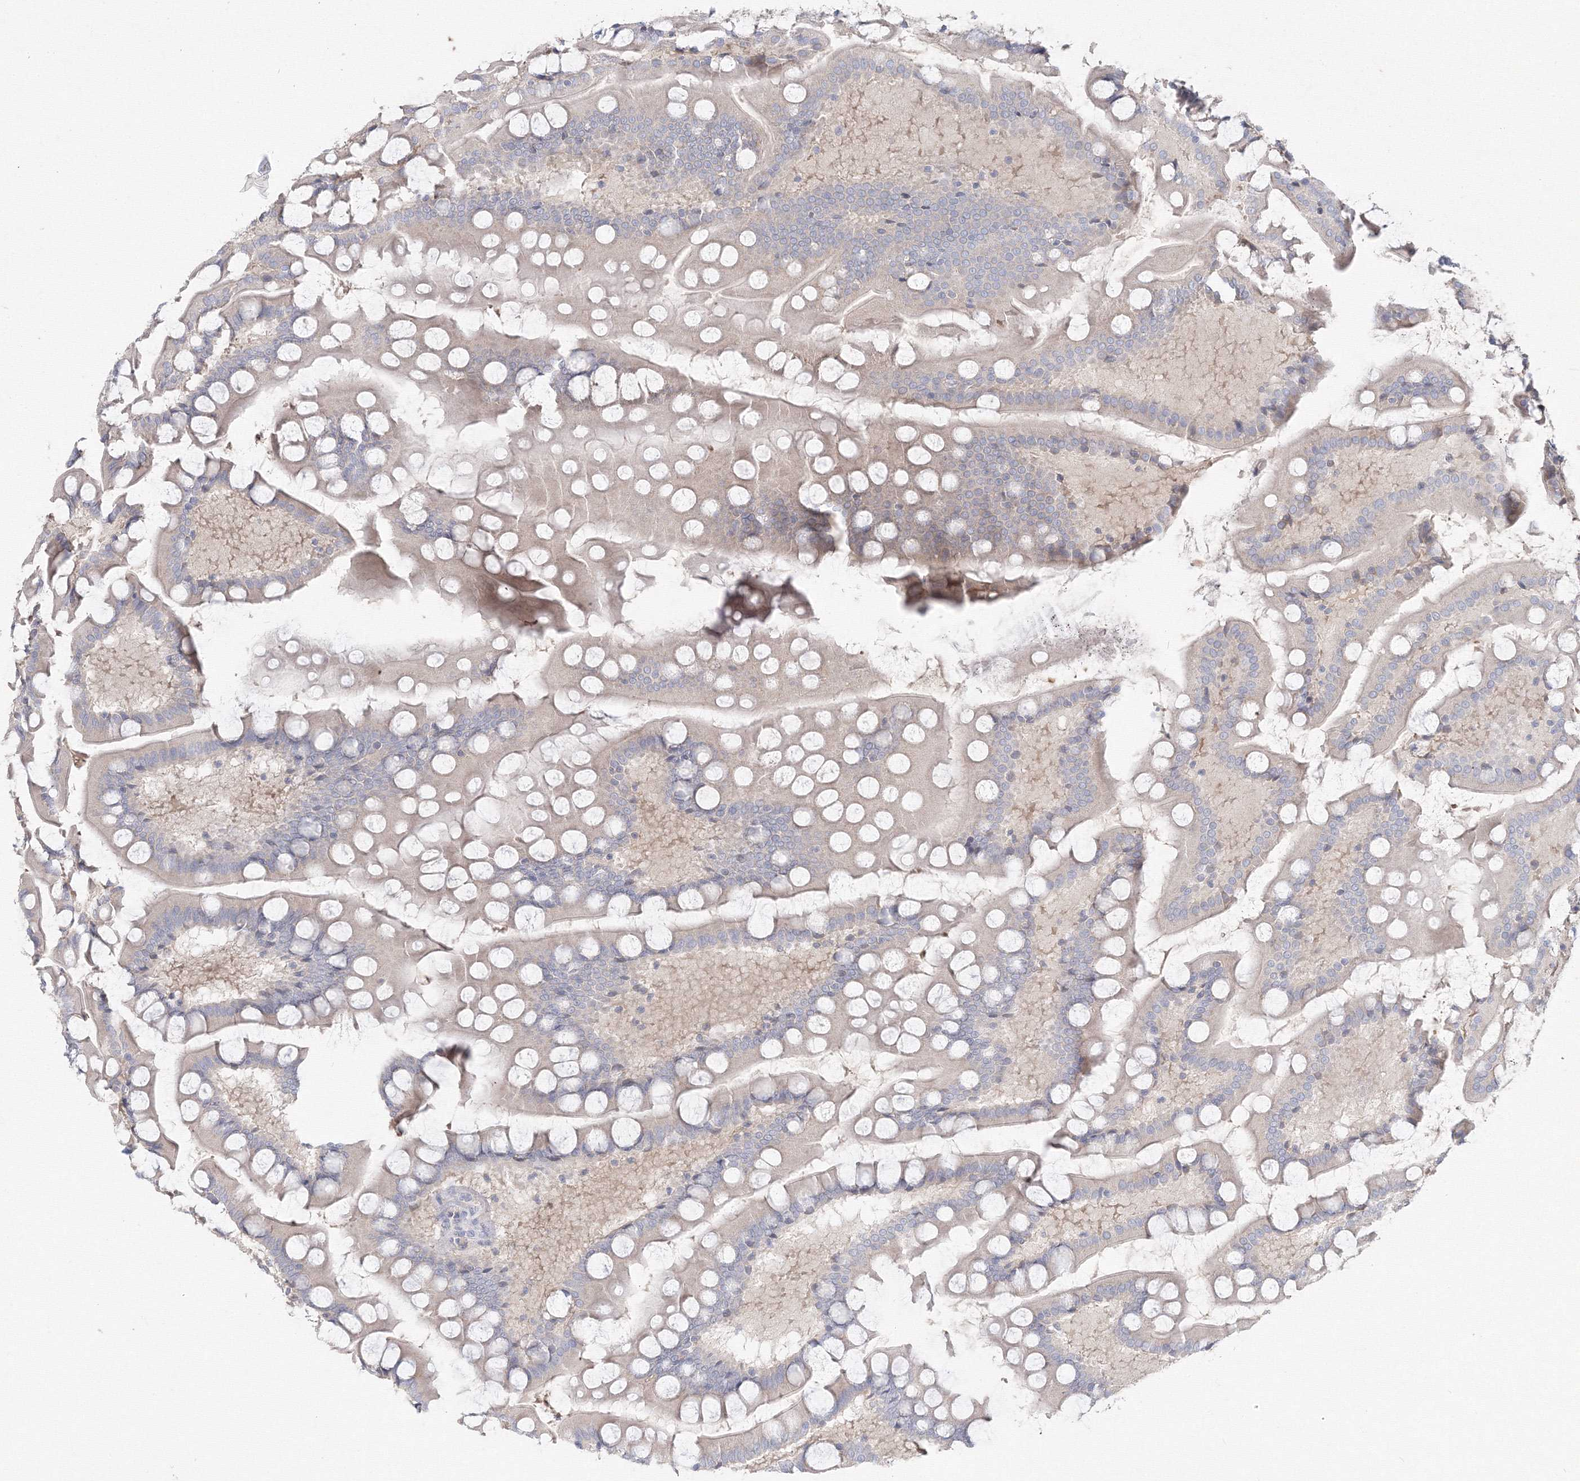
{"staining": {"intensity": "weak", "quantity": "25%-75%", "location": "cytoplasmic/membranous"}, "tissue": "small intestine", "cell_type": "Glandular cells", "image_type": "normal", "snomed": [{"axis": "morphology", "description": "Normal tissue, NOS"}, {"axis": "topography", "description": "Small intestine"}], "caption": "Immunohistochemistry micrograph of benign small intestine: small intestine stained using immunohistochemistry displays low levels of weak protein expression localized specifically in the cytoplasmic/membranous of glandular cells, appearing as a cytoplasmic/membranous brown color.", "gene": "FBXL8", "patient": {"sex": "male", "age": 41}}